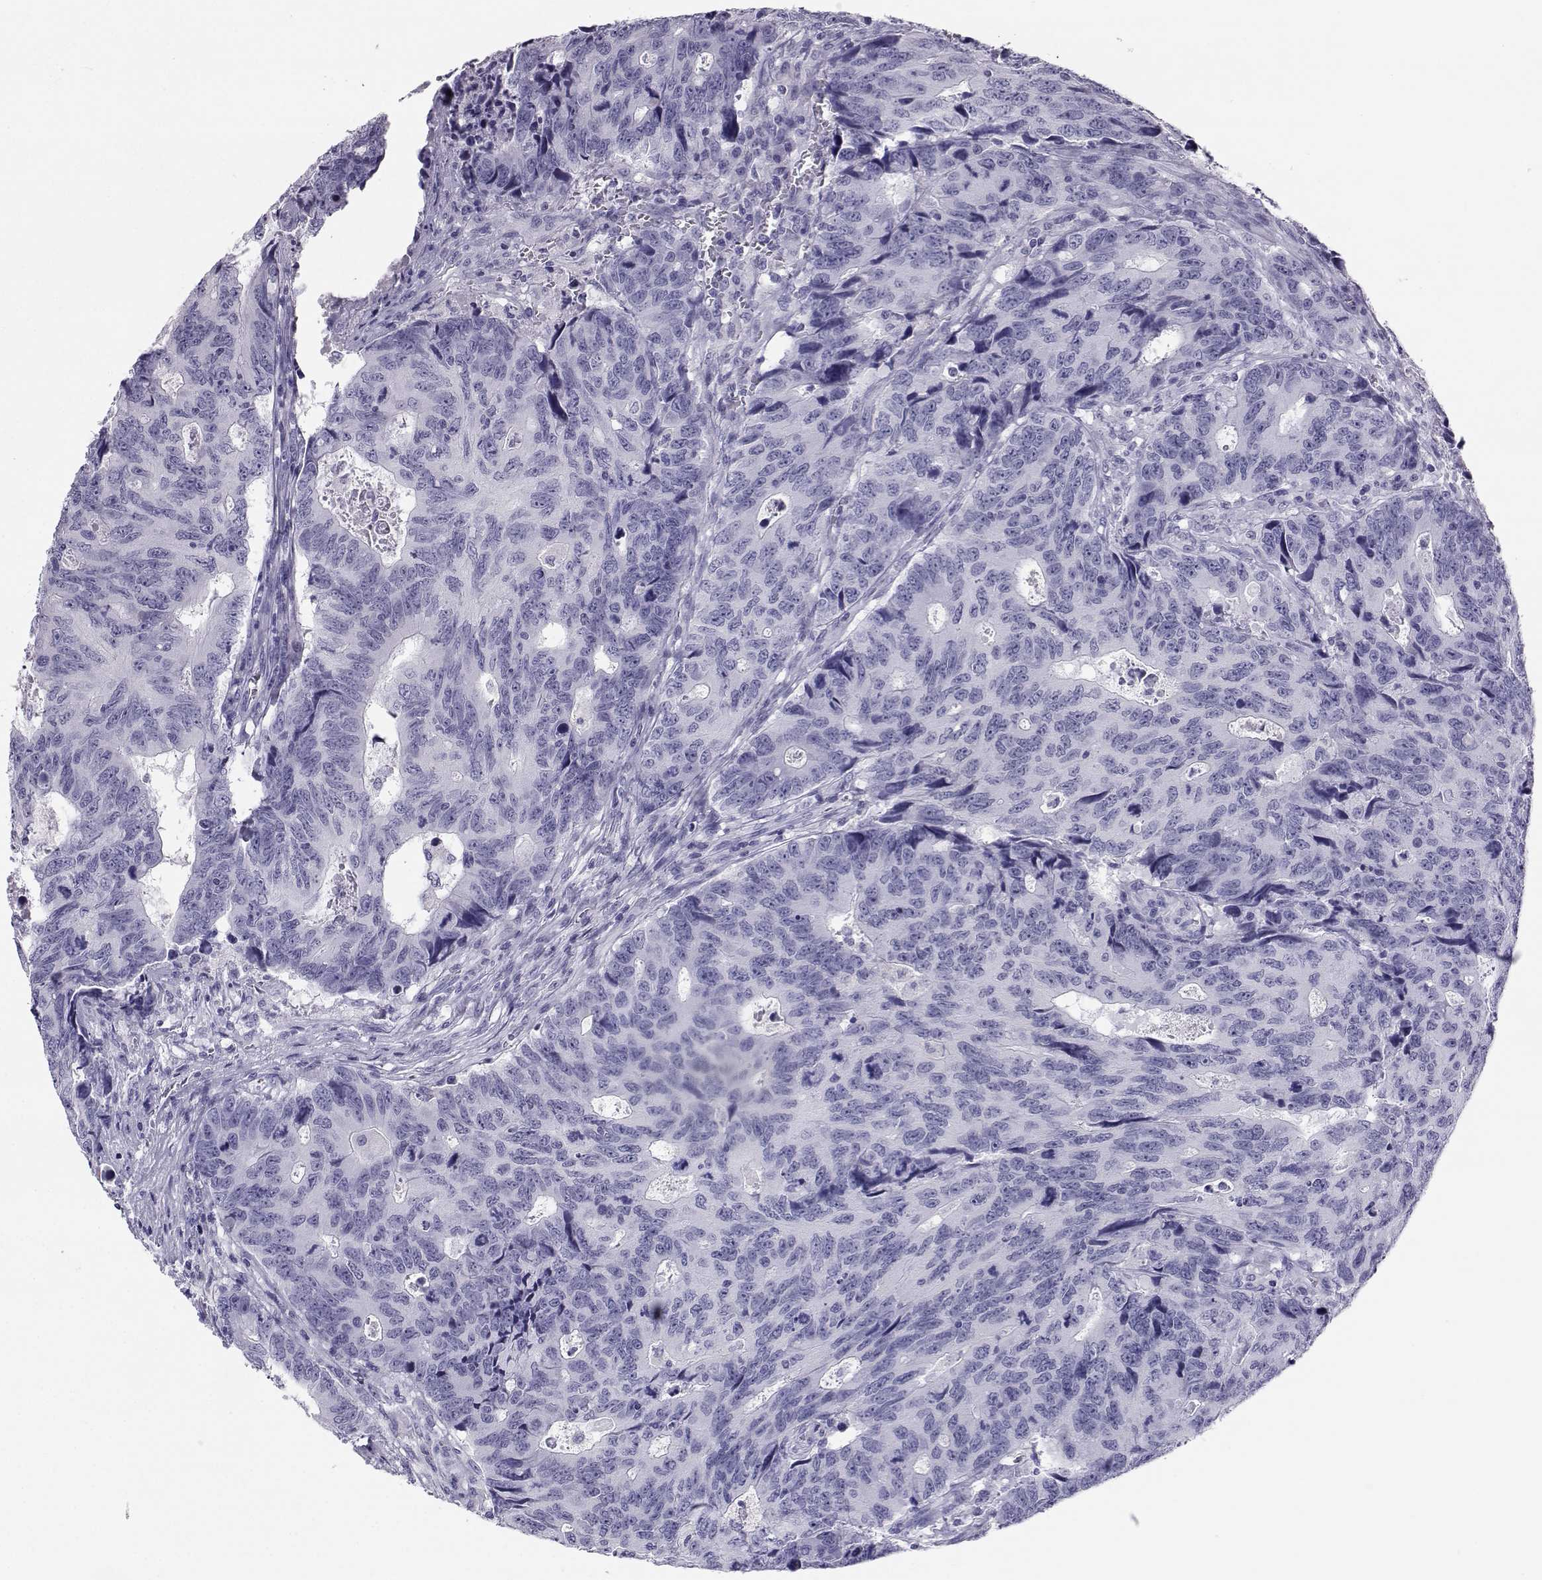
{"staining": {"intensity": "negative", "quantity": "none", "location": "none"}, "tissue": "colorectal cancer", "cell_type": "Tumor cells", "image_type": "cancer", "snomed": [{"axis": "morphology", "description": "Adenocarcinoma, NOS"}, {"axis": "topography", "description": "Colon"}], "caption": "Tumor cells are negative for brown protein staining in adenocarcinoma (colorectal). (Immunohistochemistry, brightfield microscopy, high magnification).", "gene": "SST", "patient": {"sex": "female", "age": 77}}